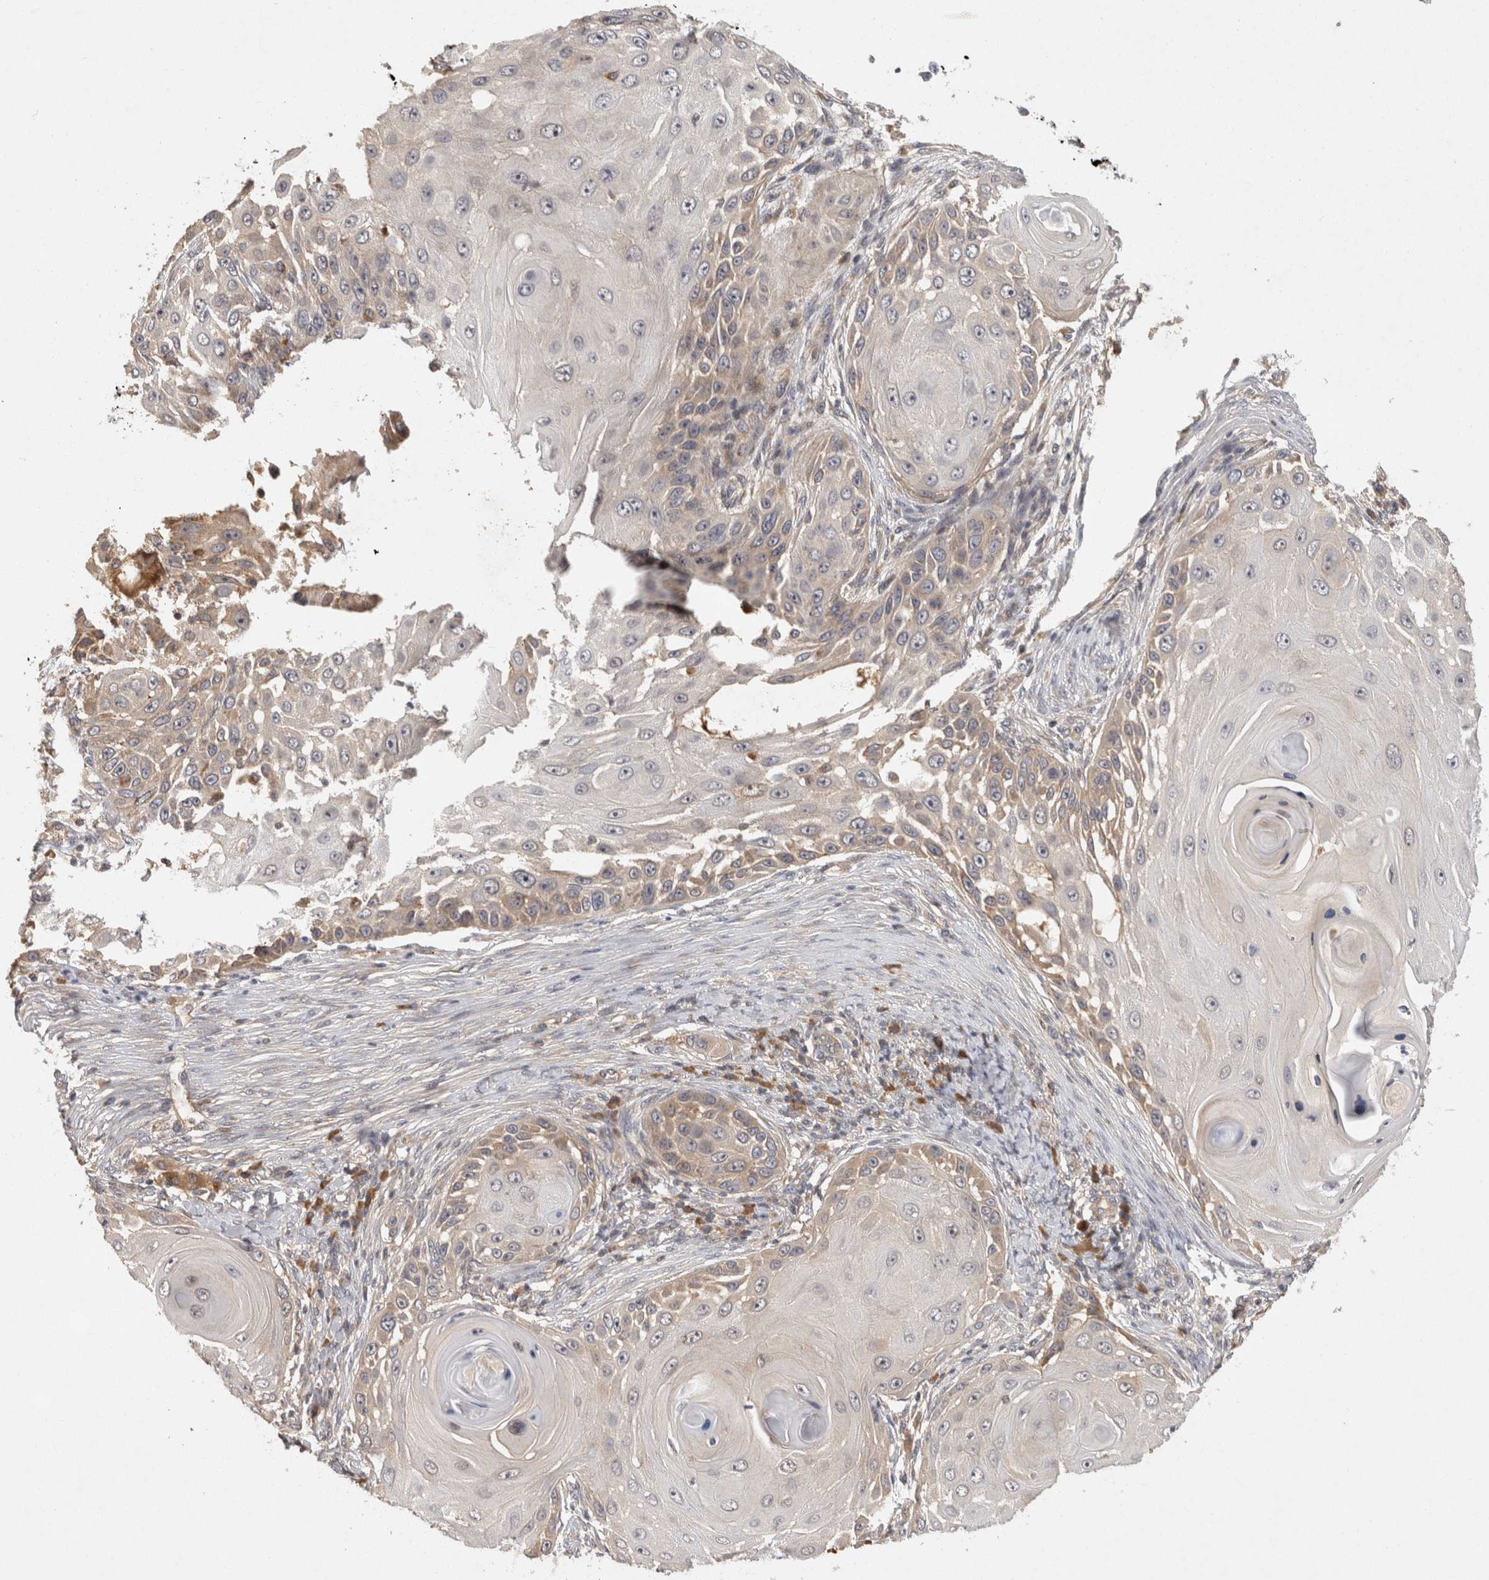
{"staining": {"intensity": "weak", "quantity": "<25%", "location": "cytoplasmic/membranous"}, "tissue": "skin cancer", "cell_type": "Tumor cells", "image_type": "cancer", "snomed": [{"axis": "morphology", "description": "Squamous cell carcinoma, NOS"}, {"axis": "topography", "description": "Skin"}], "caption": "IHC of human squamous cell carcinoma (skin) demonstrates no expression in tumor cells.", "gene": "ACAT2", "patient": {"sex": "female", "age": 44}}